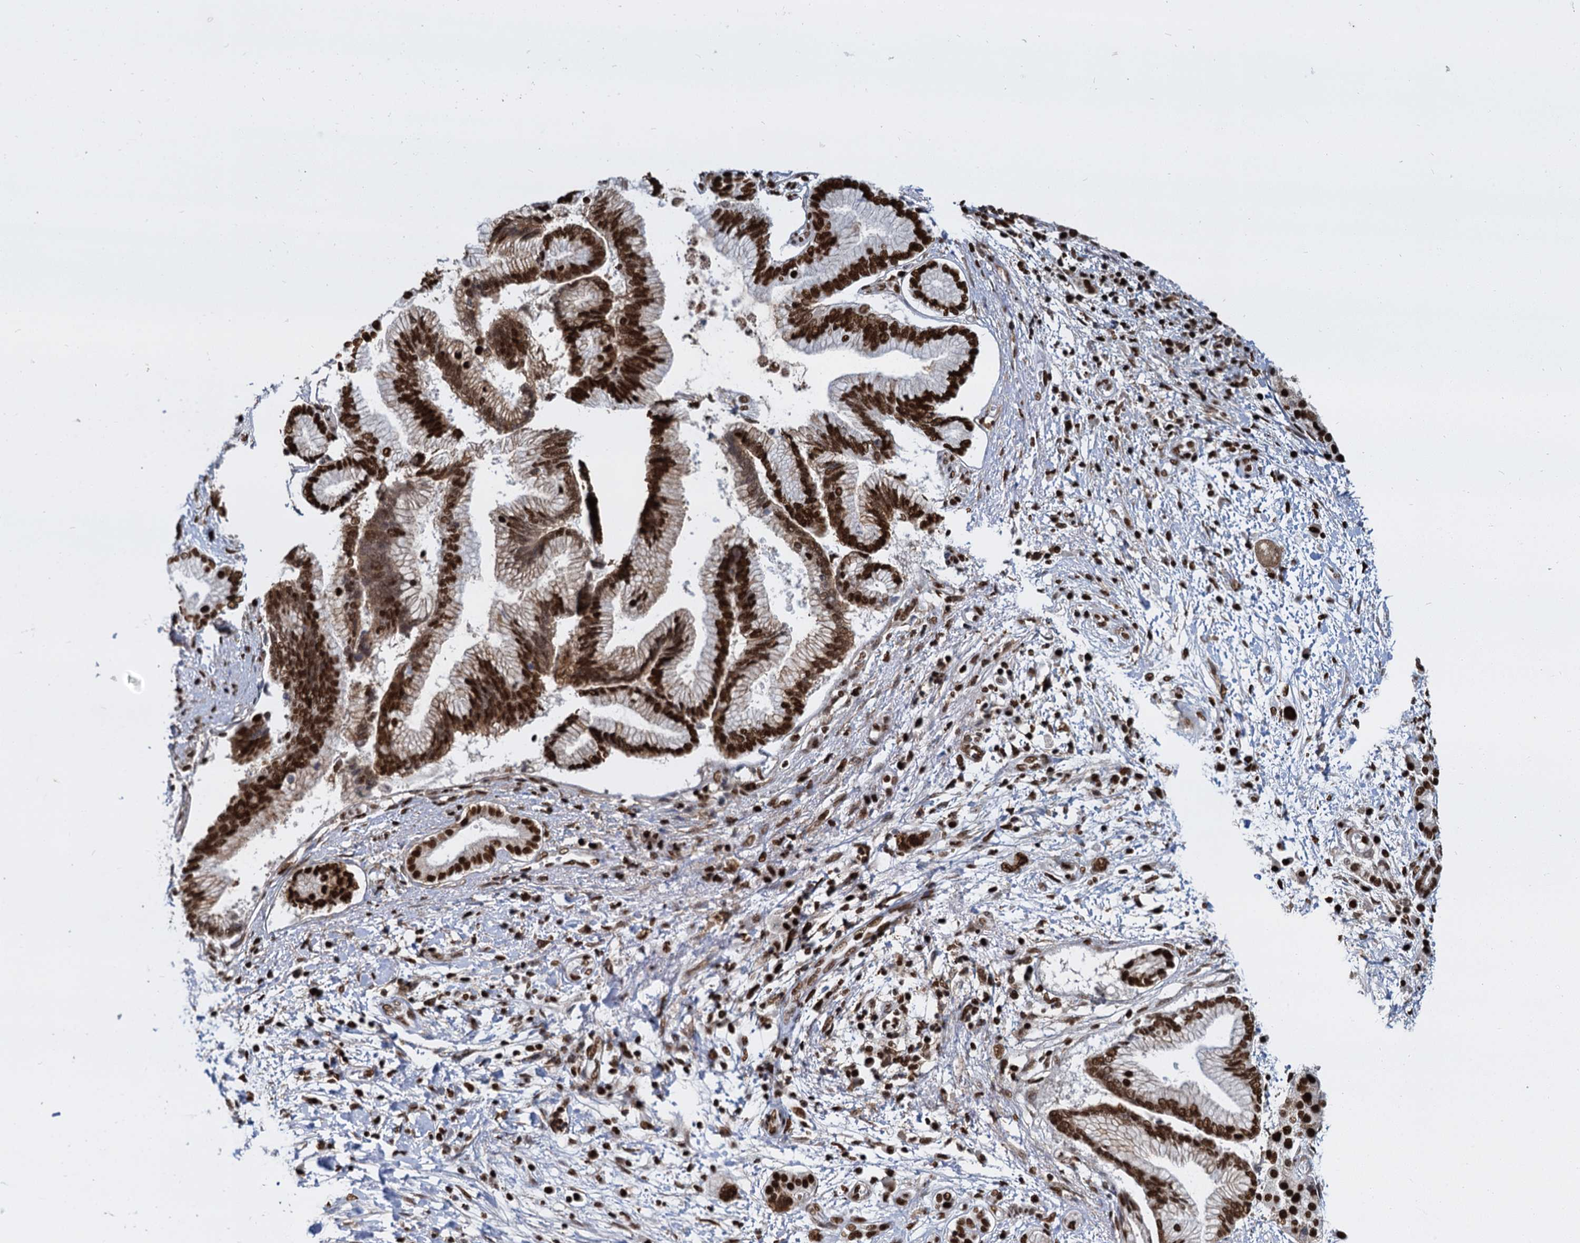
{"staining": {"intensity": "strong", "quantity": ">75%", "location": "nuclear"}, "tissue": "pancreatic cancer", "cell_type": "Tumor cells", "image_type": "cancer", "snomed": [{"axis": "morphology", "description": "Adenocarcinoma, NOS"}, {"axis": "topography", "description": "Pancreas"}], "caption": "The immunohistochemical stain shows strong nuclear staining in tumor cells of adenocarcinoma (pancreatic) tissue.", "gene": "DCPS", "patient": {"sex": "female", "age": 73}}